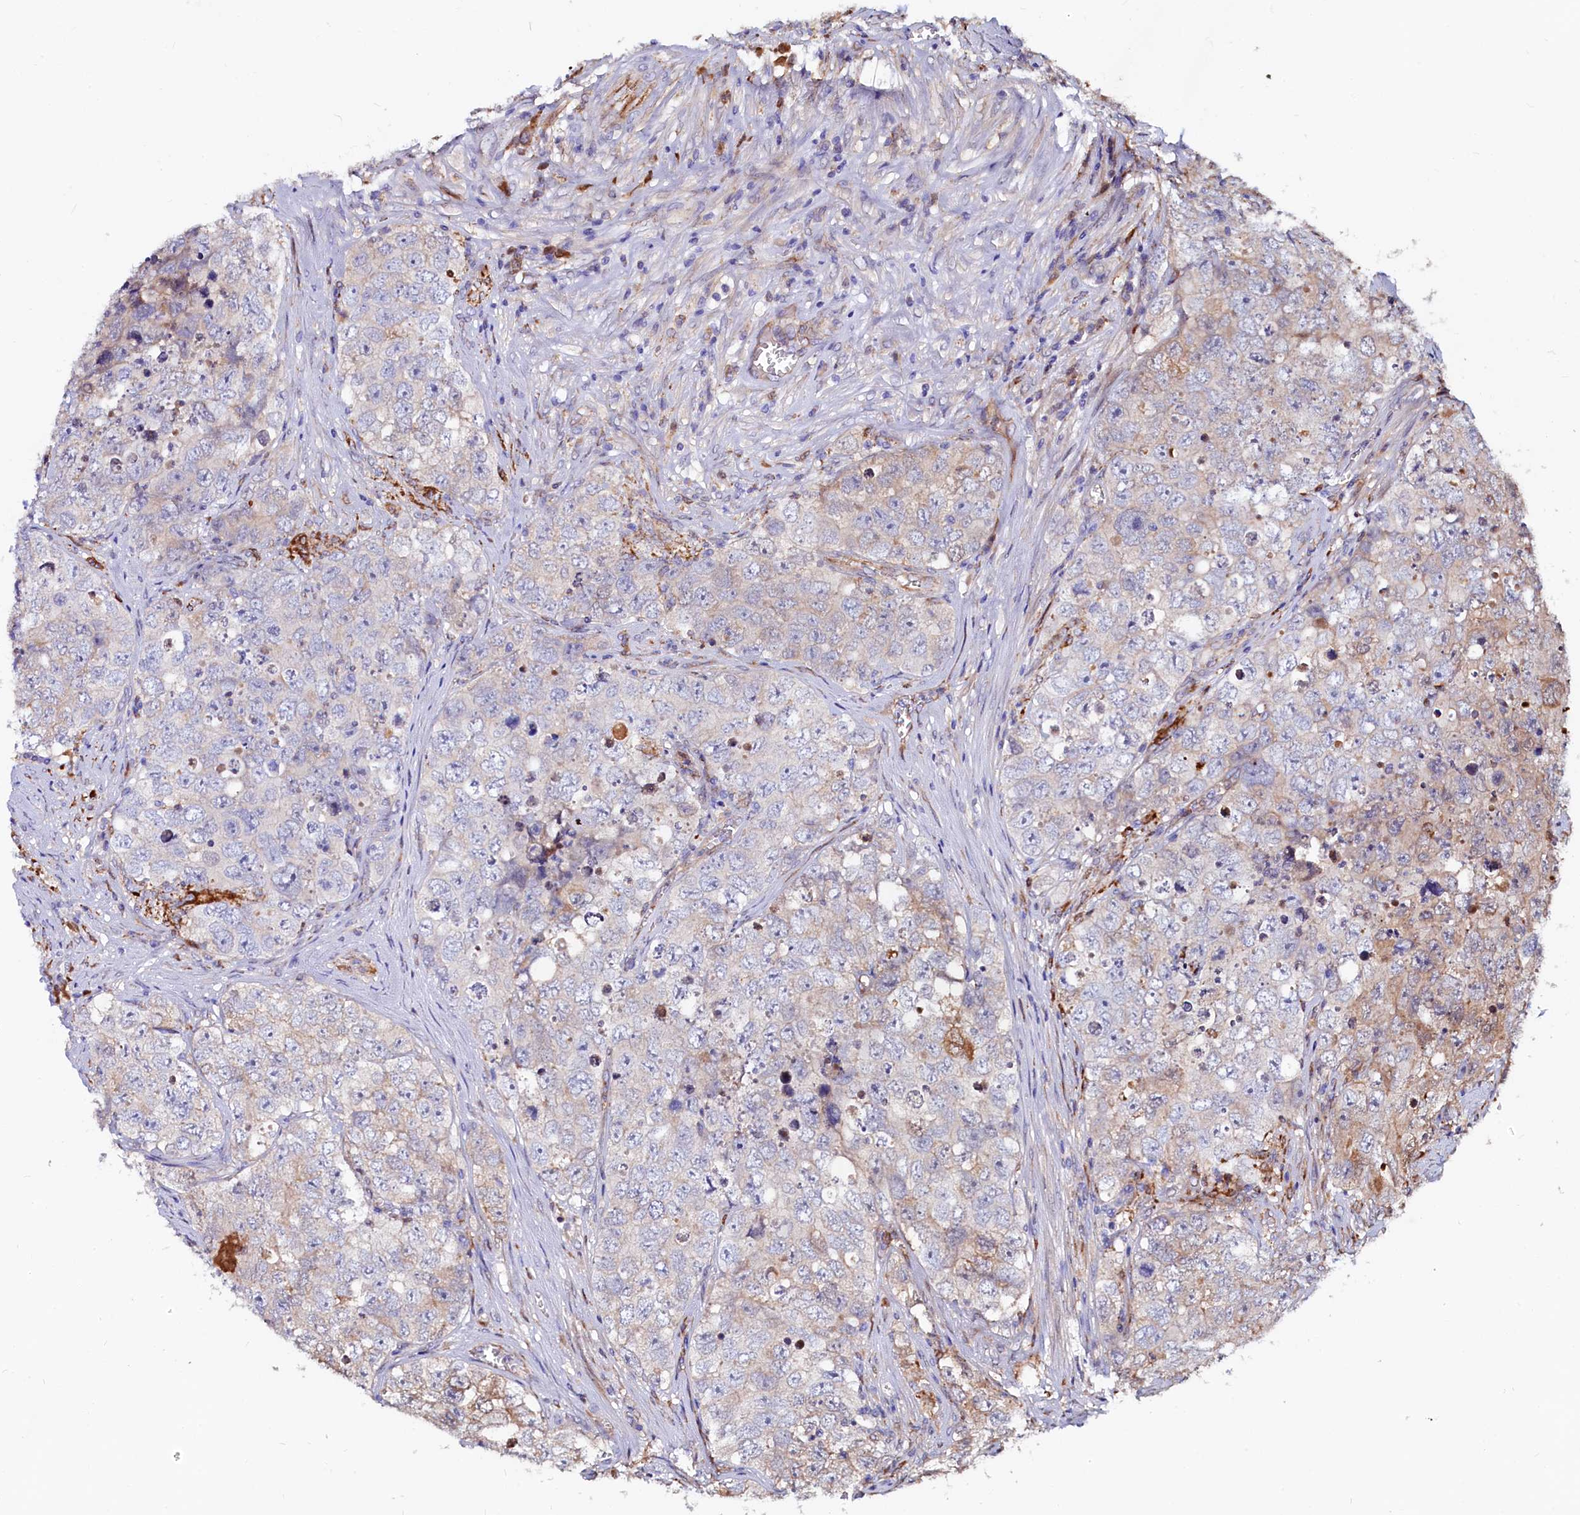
{"staining": {"intensity": "moderate", "quantity": "<25%", "location": "cytoplasmic/membranous"}, "tissue": "testis cancer", "cell_type": "Tumor cells", "image_type": "cancer", "snomed": [{"axis": "morphology", "description": "Seminoma, NOS"}, {"axis": "morphology", "description": "Carcinoma, Embryonal, NOS"}, {"axis": "topography", "description": "Testis"}], "caption": "Immunohistochemical staining of human testis seminoma exhibits moderate cytoplasmic/membranous protein positivity in approximately <25% of tumor cells.", "gene": "ASTE1", "patient": {"sex": "male", "age": 43}}